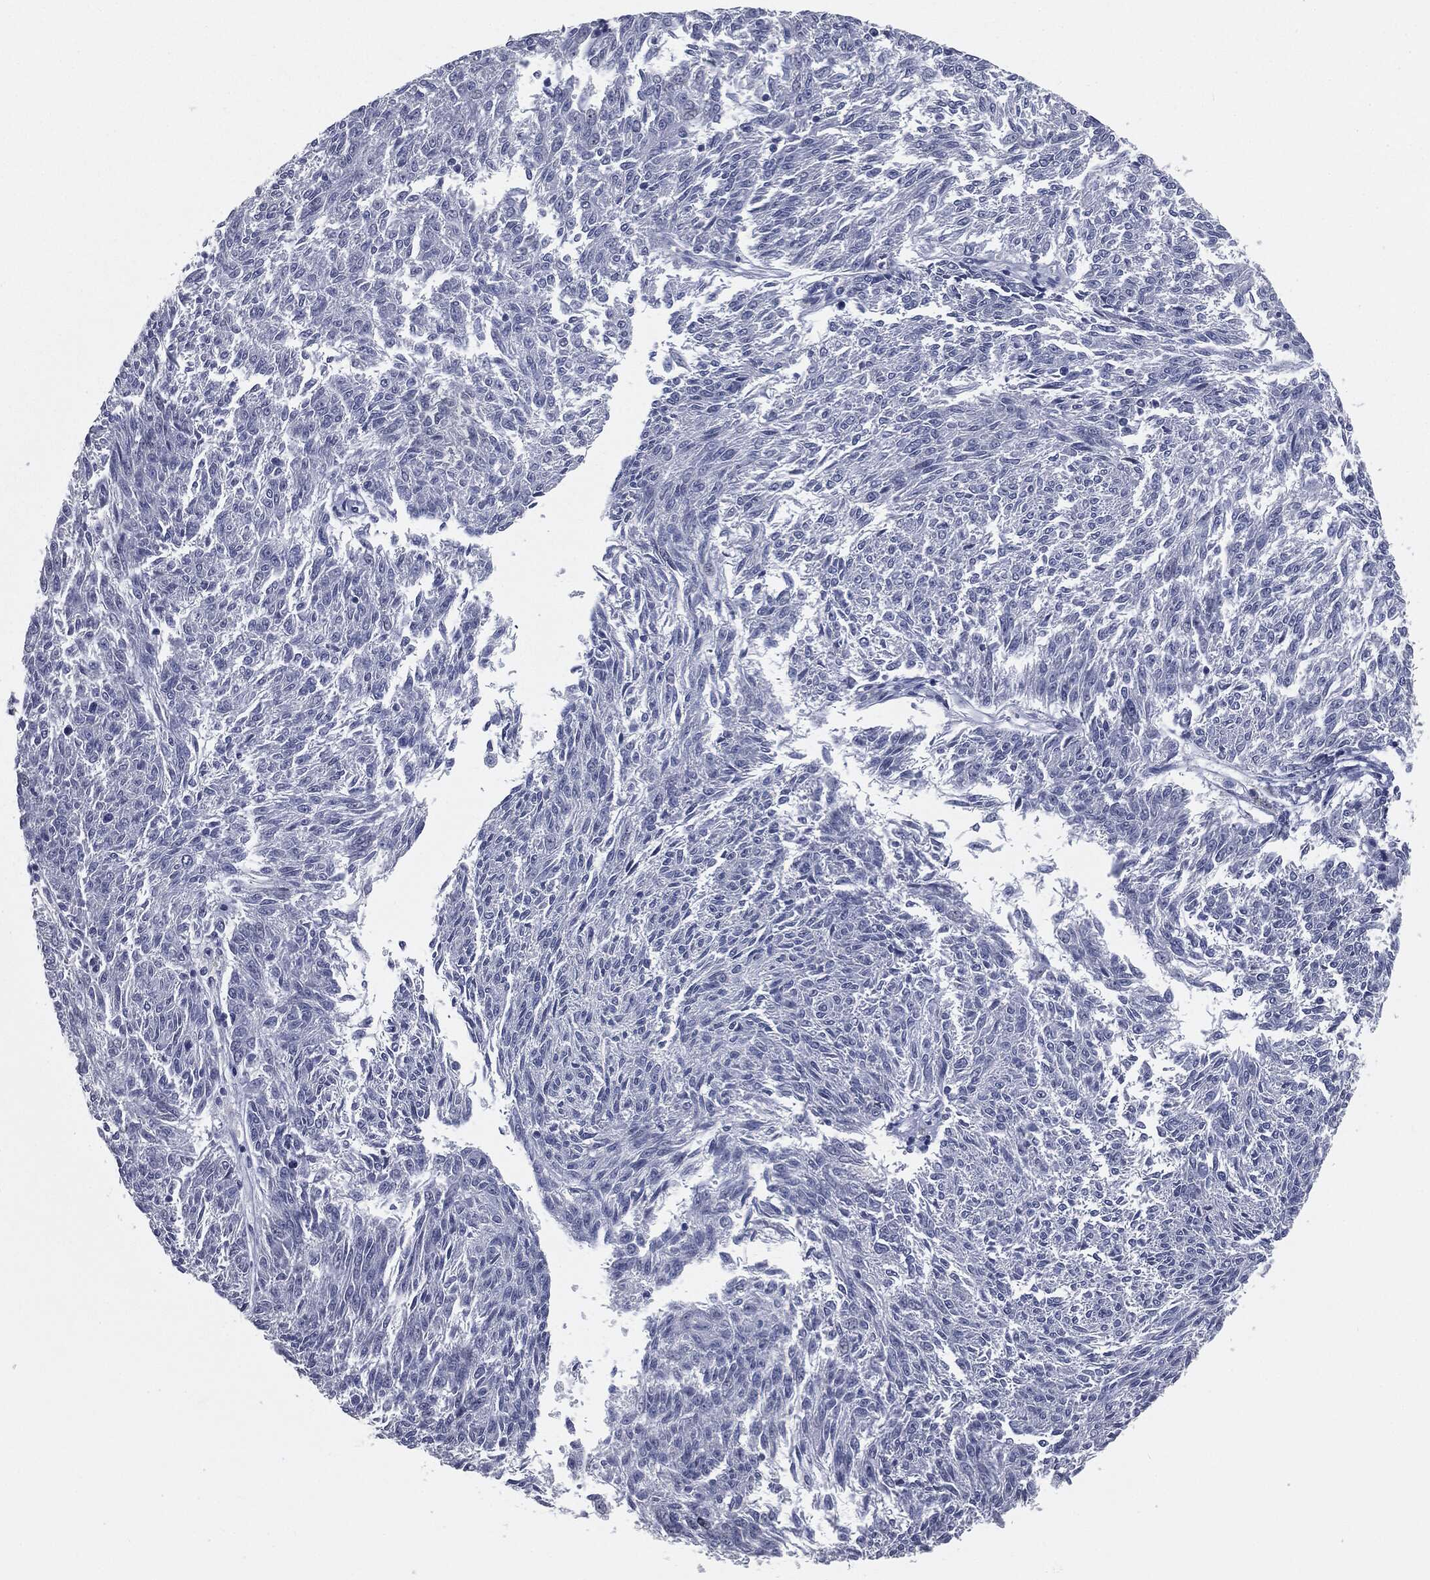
{"staining": {"intensity": "negative", "quantity": "none", "location": "none"}, "tissue": "melanoma", "cell_type": "Tumor cells", "image_type": "cancer", "snomed": [{"axis": "morphology", "description": "Malignant melanoma, NOS"}, {"axis": "topography", "description": "Skin"}], "caption": "High magnification brightfield microscopy of melanoma stained with DAB (brown) and counterstained with hematoxylin (blue): tumor cells show no significant positivity. (DAB (3,3'-diaminobenzidine) immunohistochemistry, high magnification).", "gene": "PRAME", "patient": {"sex": "female", "age": 72}}